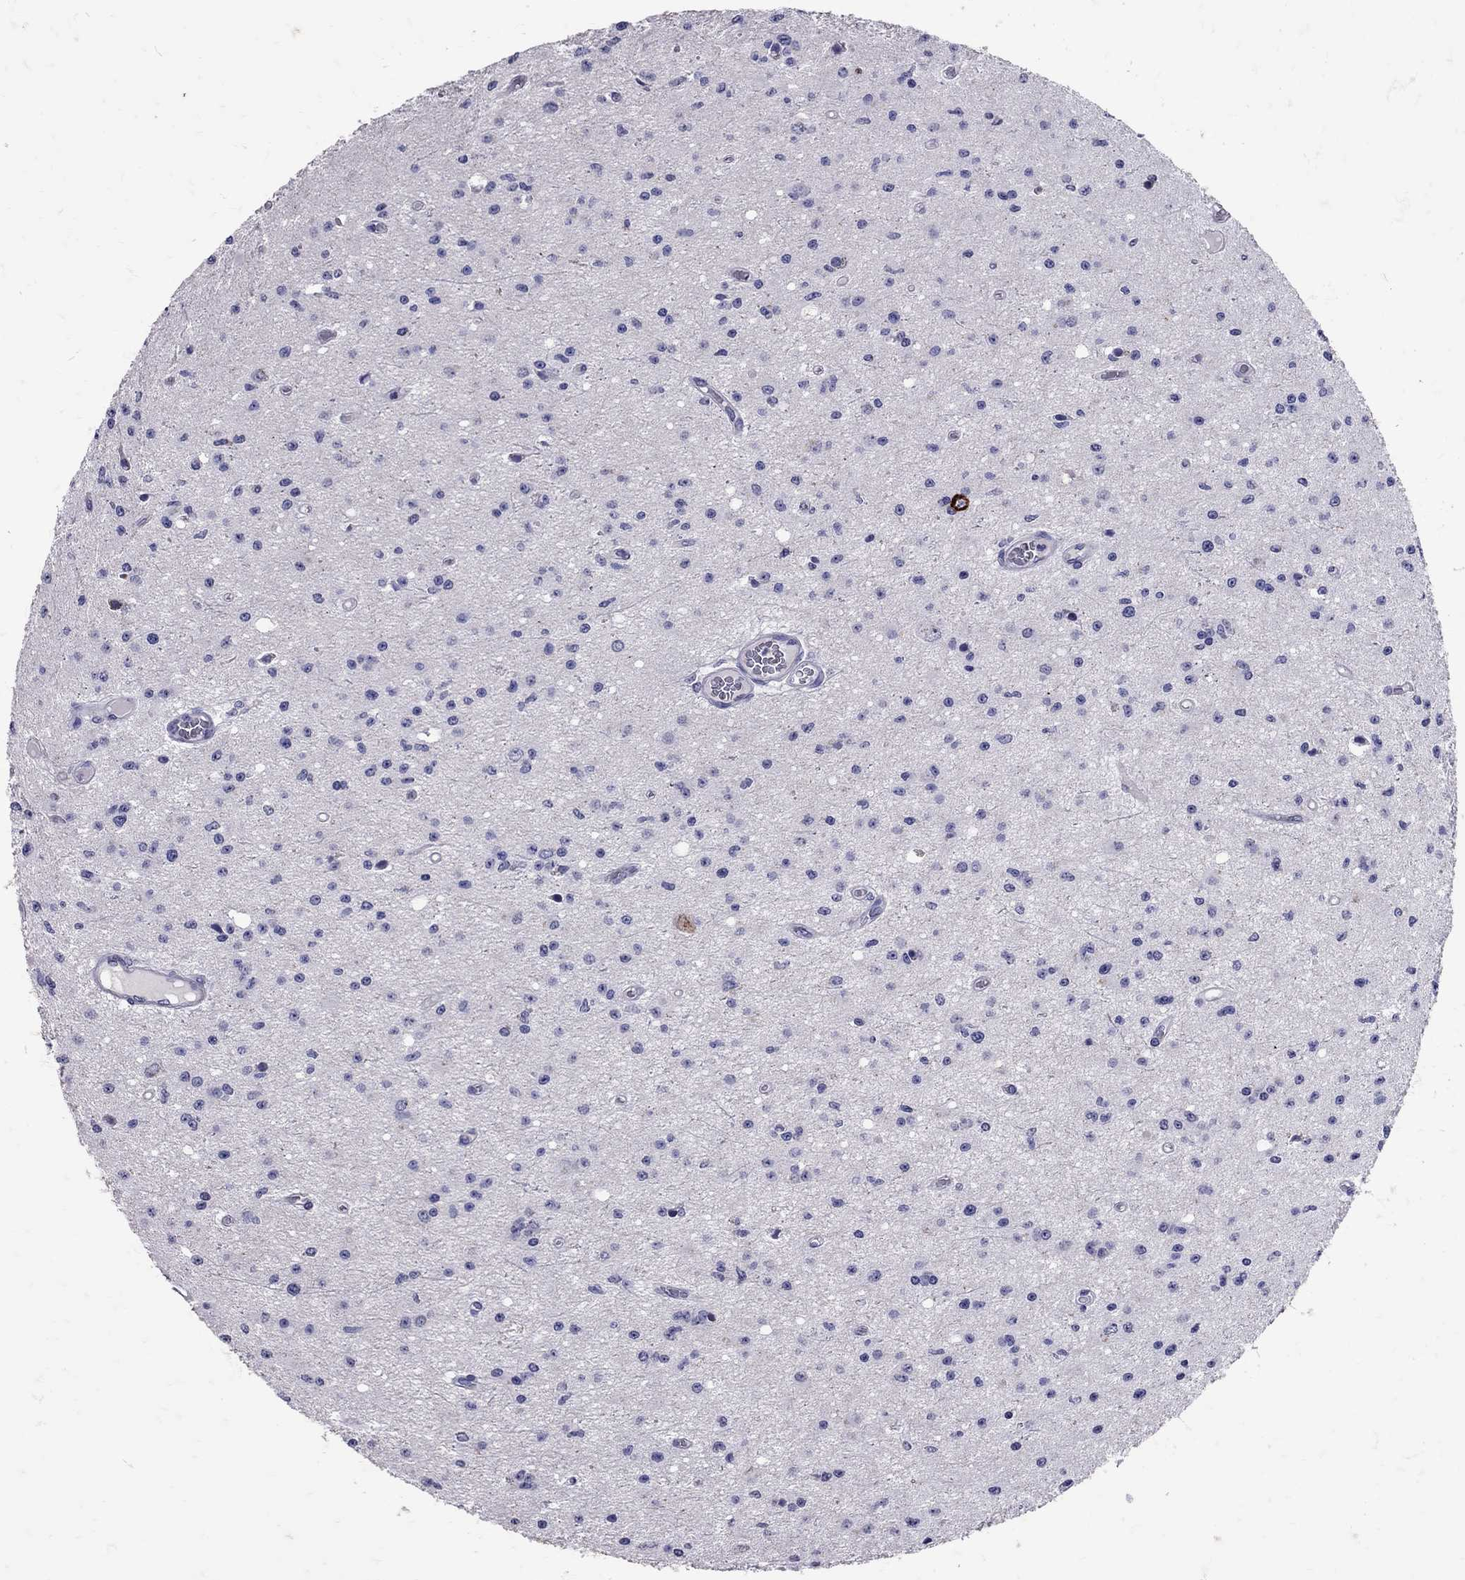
{"staining": {"intensity": "negative", "quantity": "none", "location": "none"}, "tissue": "glioma", "cell_type": "Tumor cells", "image_type": "cancer", "snomed": [{"axis": "morphology", "description": "Glioma, malignant, Low grade"}, {"axis": "topography", "description": "Brain"}], "caption": "Protein analysis of glioma displays no significant expression in tumor cells.", "gene": "SST", "patient": {"sex": "female", "age": 45}}